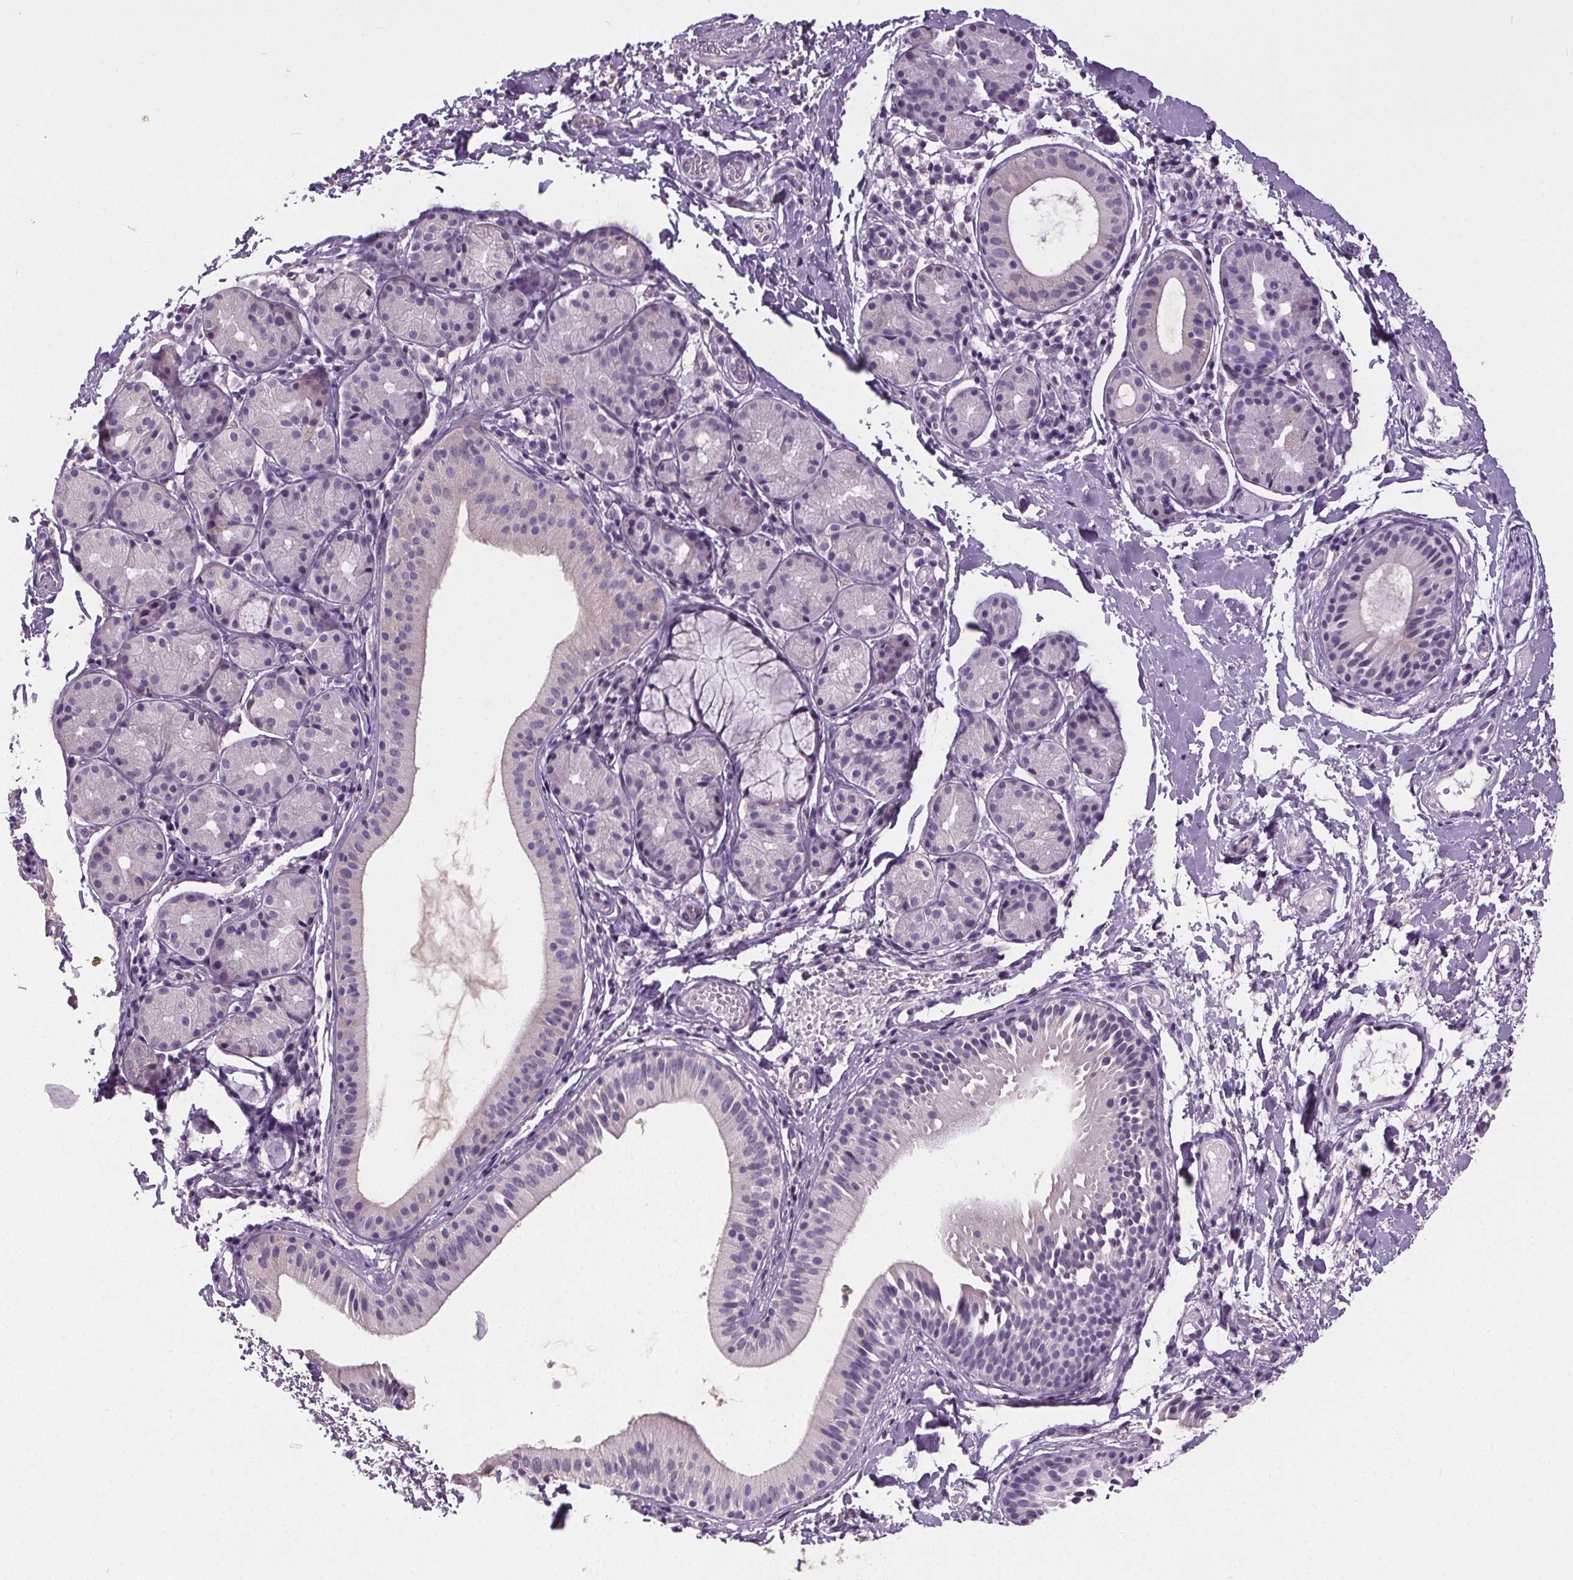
{"staining": {"intensity": "negative", "quantity": "none", "location": "none"}, "tissue": "nasopharynx", "cell_type": "Respiratory epithelial cells", "image_type": "normal", "snomed": [{"axis": "morphology", "description": "Normal tissue, NOS"}, {"axis": "morphology", "description": "Basal cell carcinoma"}, {"axis": "topography", "description": "Cartilage tissue"}, {"axis": "topography", "description": "Nasopharynx"}, {"axis": "topography", "description": "Oral tissue"}], "caption": "IHC micrograph of normal nasopharynx: nasopharynx stained with DAB (3,3'-diaminobenzidine) reveals no significant protein expression in respiratory epithelial cells.", "gene": "GPIHBP1", "patient": {"sex": "female", "age": 77}}